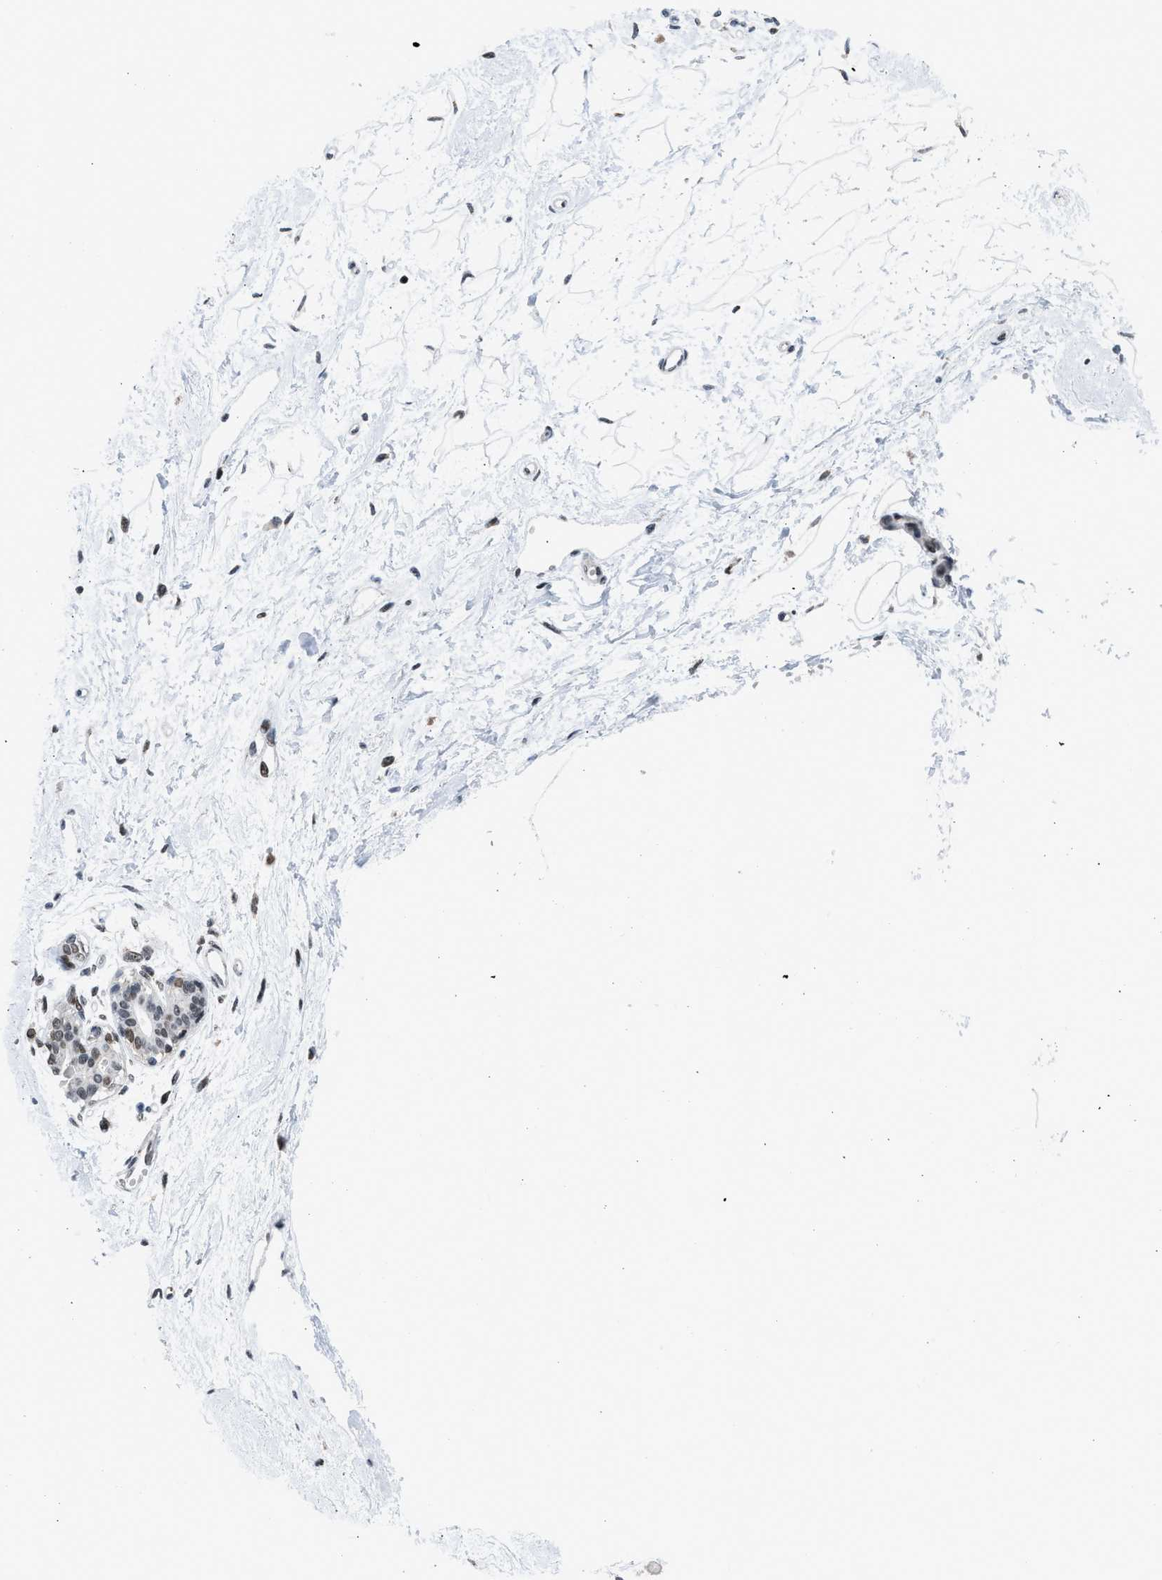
{"staining": {"intensity": "negative", "quantity": "none", "location": "none"}, "tissue": "breast", "cell_type": "Adipocytes", "image_type": "normal", "snomed": [{"axis": "morphology", "description": "Normal tissue, NOS"}, {"axis": "topography", "description": "Breast"}], "caption": "A high-resolution histopathology image shows immunohistochemistry staining of benign breast, which demonstrates no significant positivity in adipocytes.", "gene": "TERF2IP", "patient": {"sex": "female", "age": 45}}